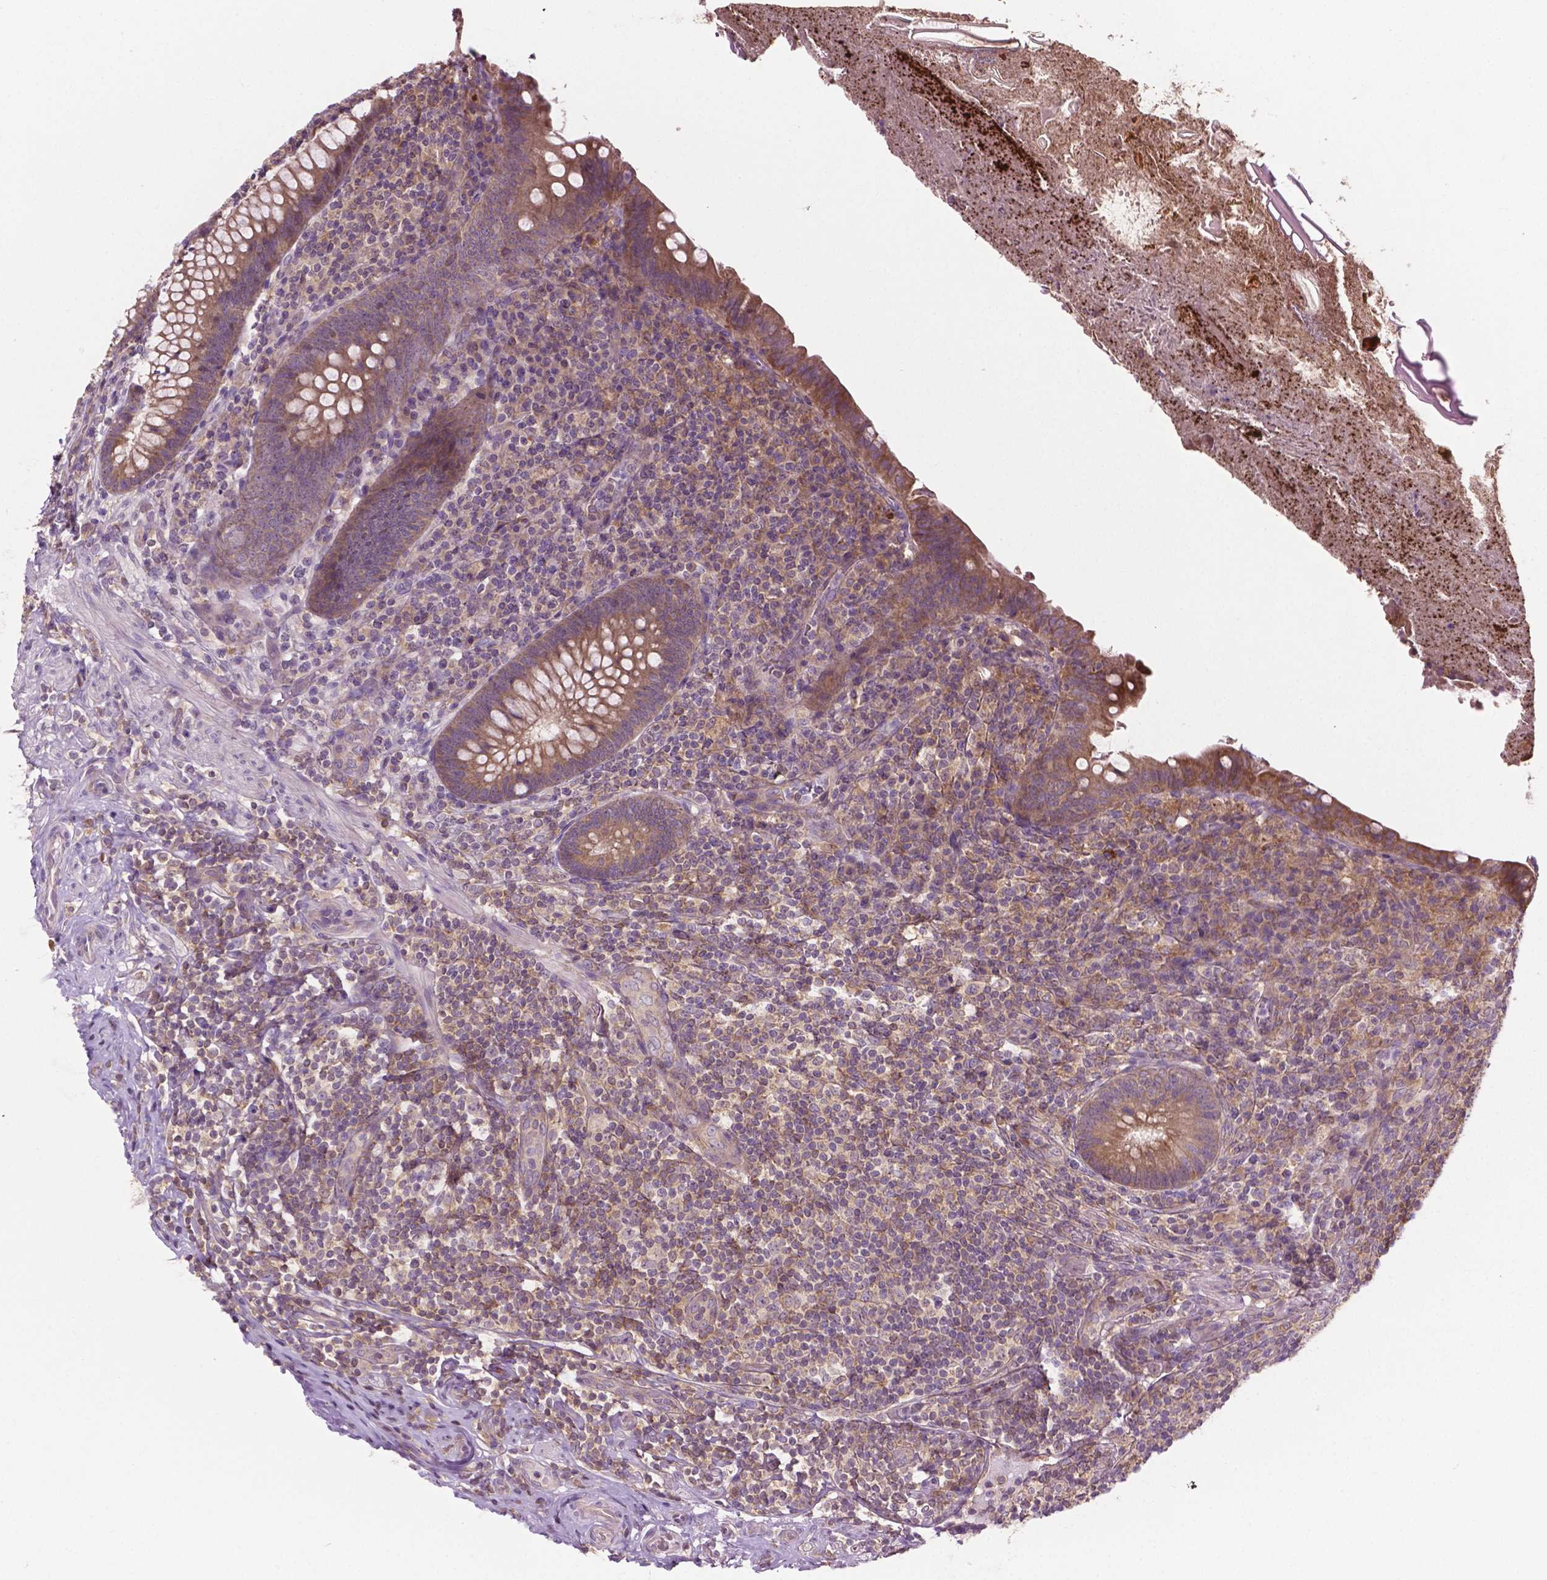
{"staining": {"intensity": "moderate", "quantity": ">75%", "location": "cytoplasmic/membranous"}, "tissue": "appendix", "cell_type": "Glandular cells", "image_type": "normal", "snomed": [{"axis": "morphology", "description": "Normal tissue, NOS"}, {"axis": "topography", "description": "Appendix"}], "caption": "Protein expression analysis of unremarkable human appendix reveals moderate cytoplasmic/membranous staining in about >75% of glandular cells. (Brightfield microscopy of DAB IHC at high magnification).", "gene": "MZT1", "patient": {"sex": "male", "age": 47}}